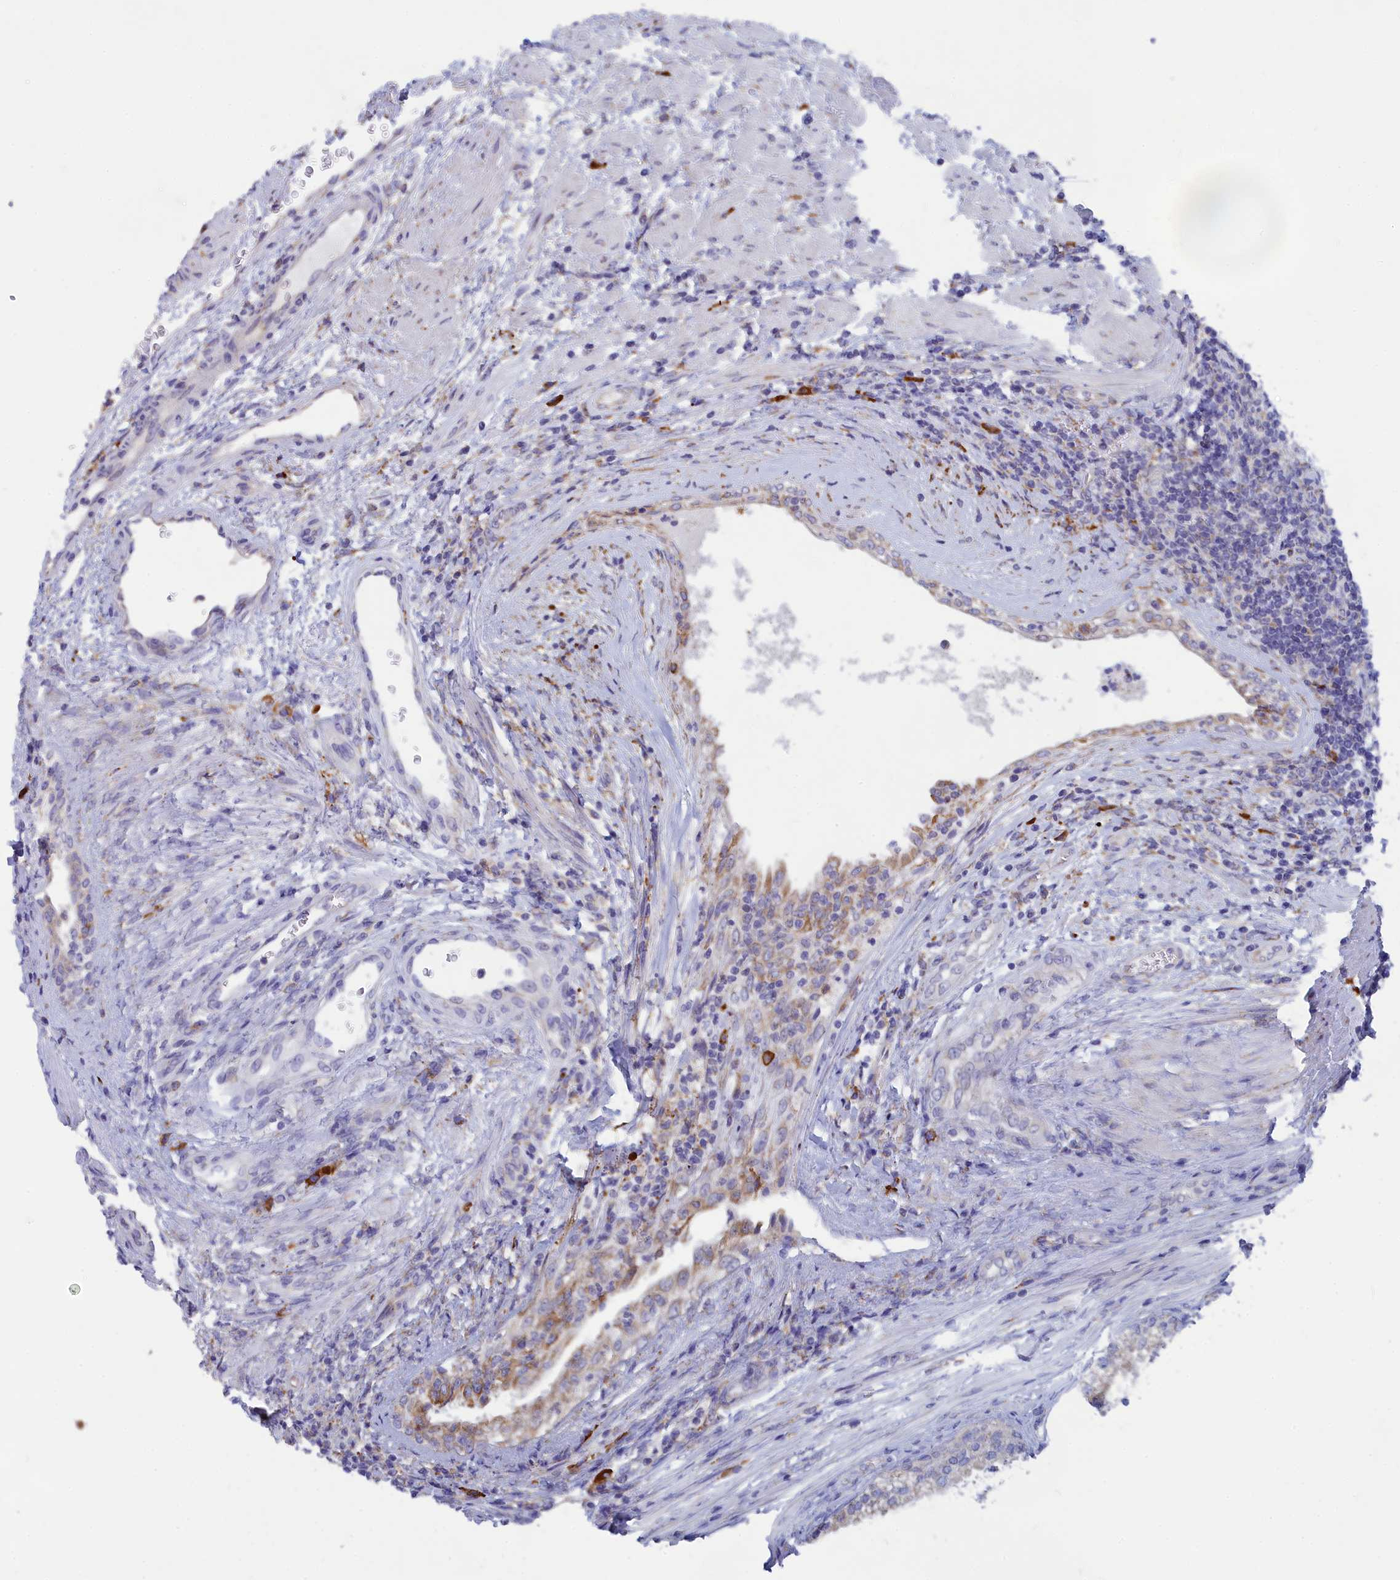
{"staining": {"intensity": "moderate", "quantity": "25%-75%", "location": "cytoplasmic/membranous"}, "tissue": "prostate", "cell_type": "Glandular cells", "image_type": "normal", "snomed": [{"axis": "morphology", "description": "Normal tissue, NOS"}, {"axis": "topography", "description": "Prostate"}], "caption": "Approximately 25%-75% of glandular cells in normal human prostate show moderate cytoplasmic/membranous protein positivity as visualized by brown immunohistochemical staining.", "gene": "WDR35", "patient": {"sex": "male", "age": 76}}